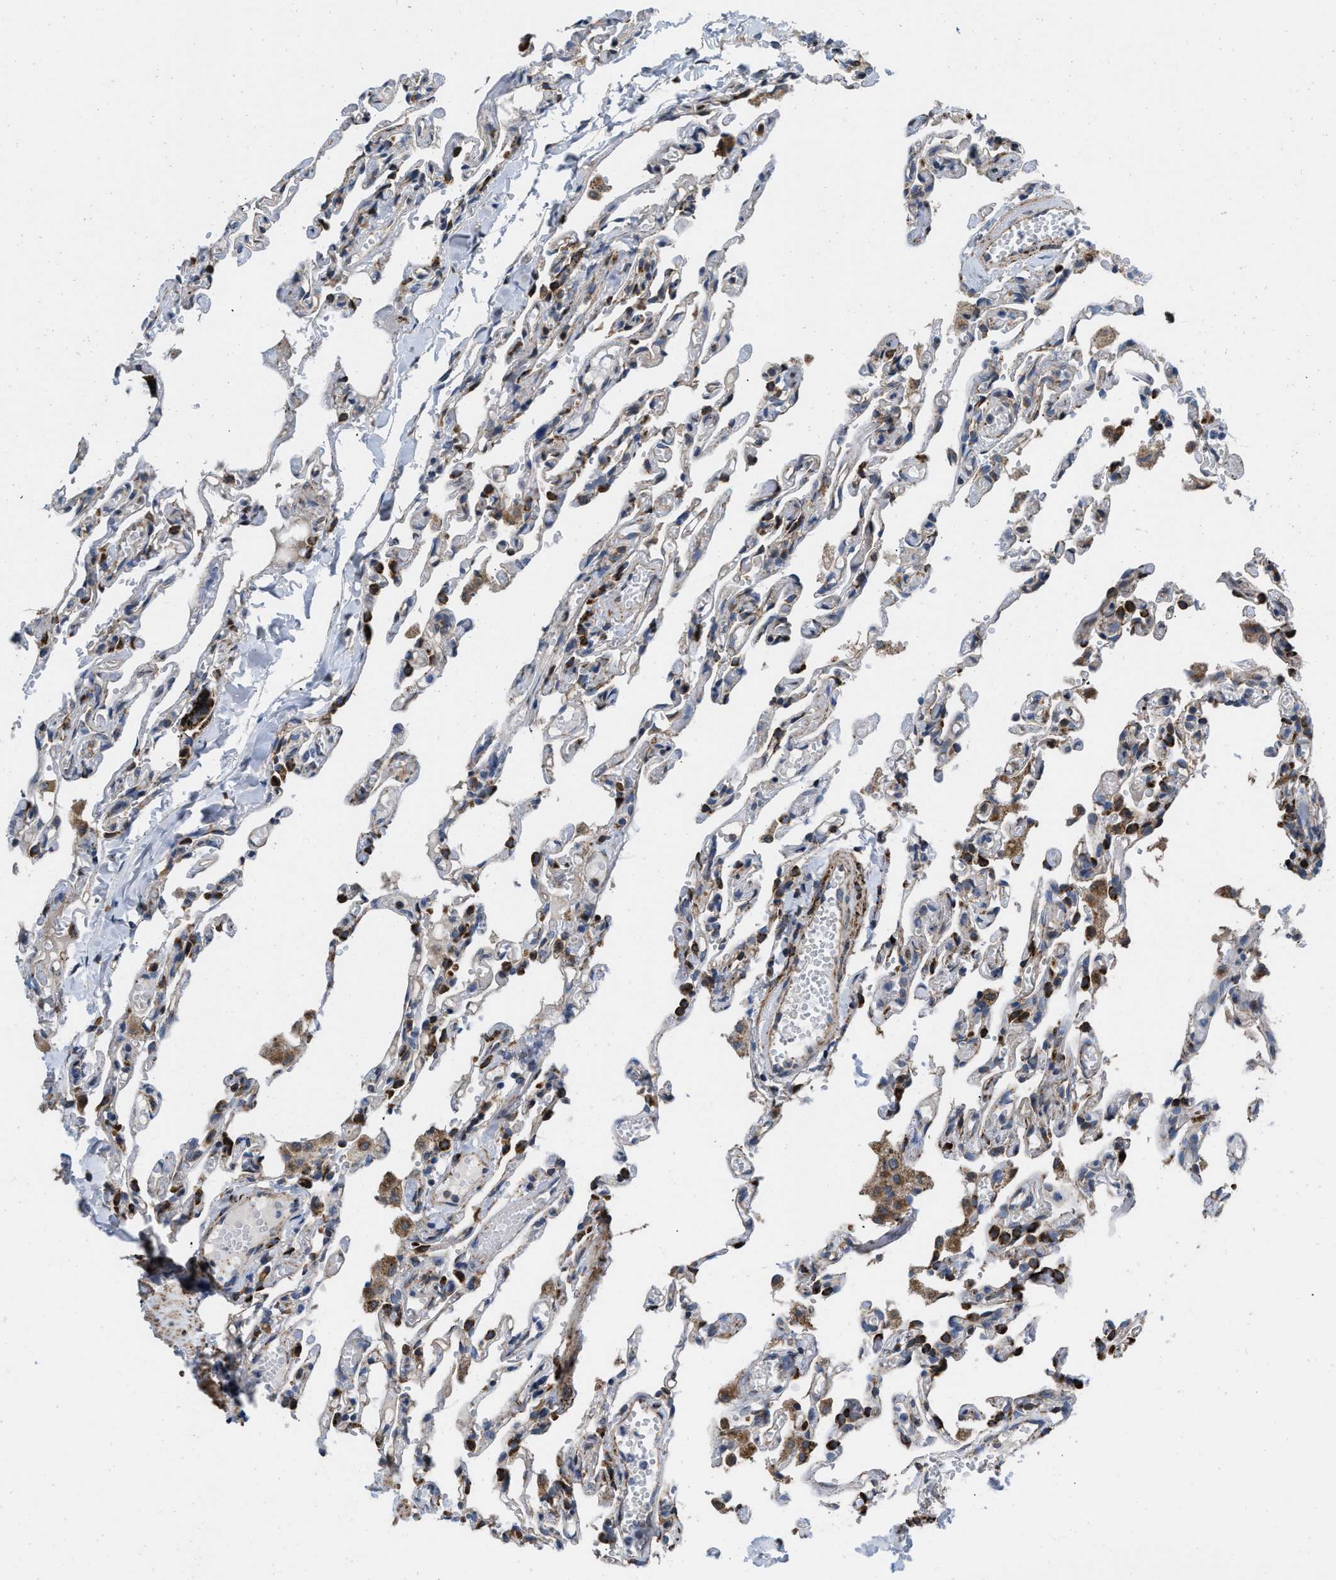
{"staining": {"intensity": "strong", "quantity": "<25%", "location": "cytoplasmic/membranous"}, "tissue": "lung", "cell_type": "Alveolar cells", "image_type": "normal", "snomed": [{"axis": "morphology", "description": "Normal tissue, NOS"}, {"axis": "topography", "description": "Lung"}], "caption": "Brown immunohistochemical staining in benign lung demonstrates strong cytoplasmic/membranous expression in about <25% of alveolar cells.", "gene": "AKAP1", "patient": {"sex": "male", "age": 21}}